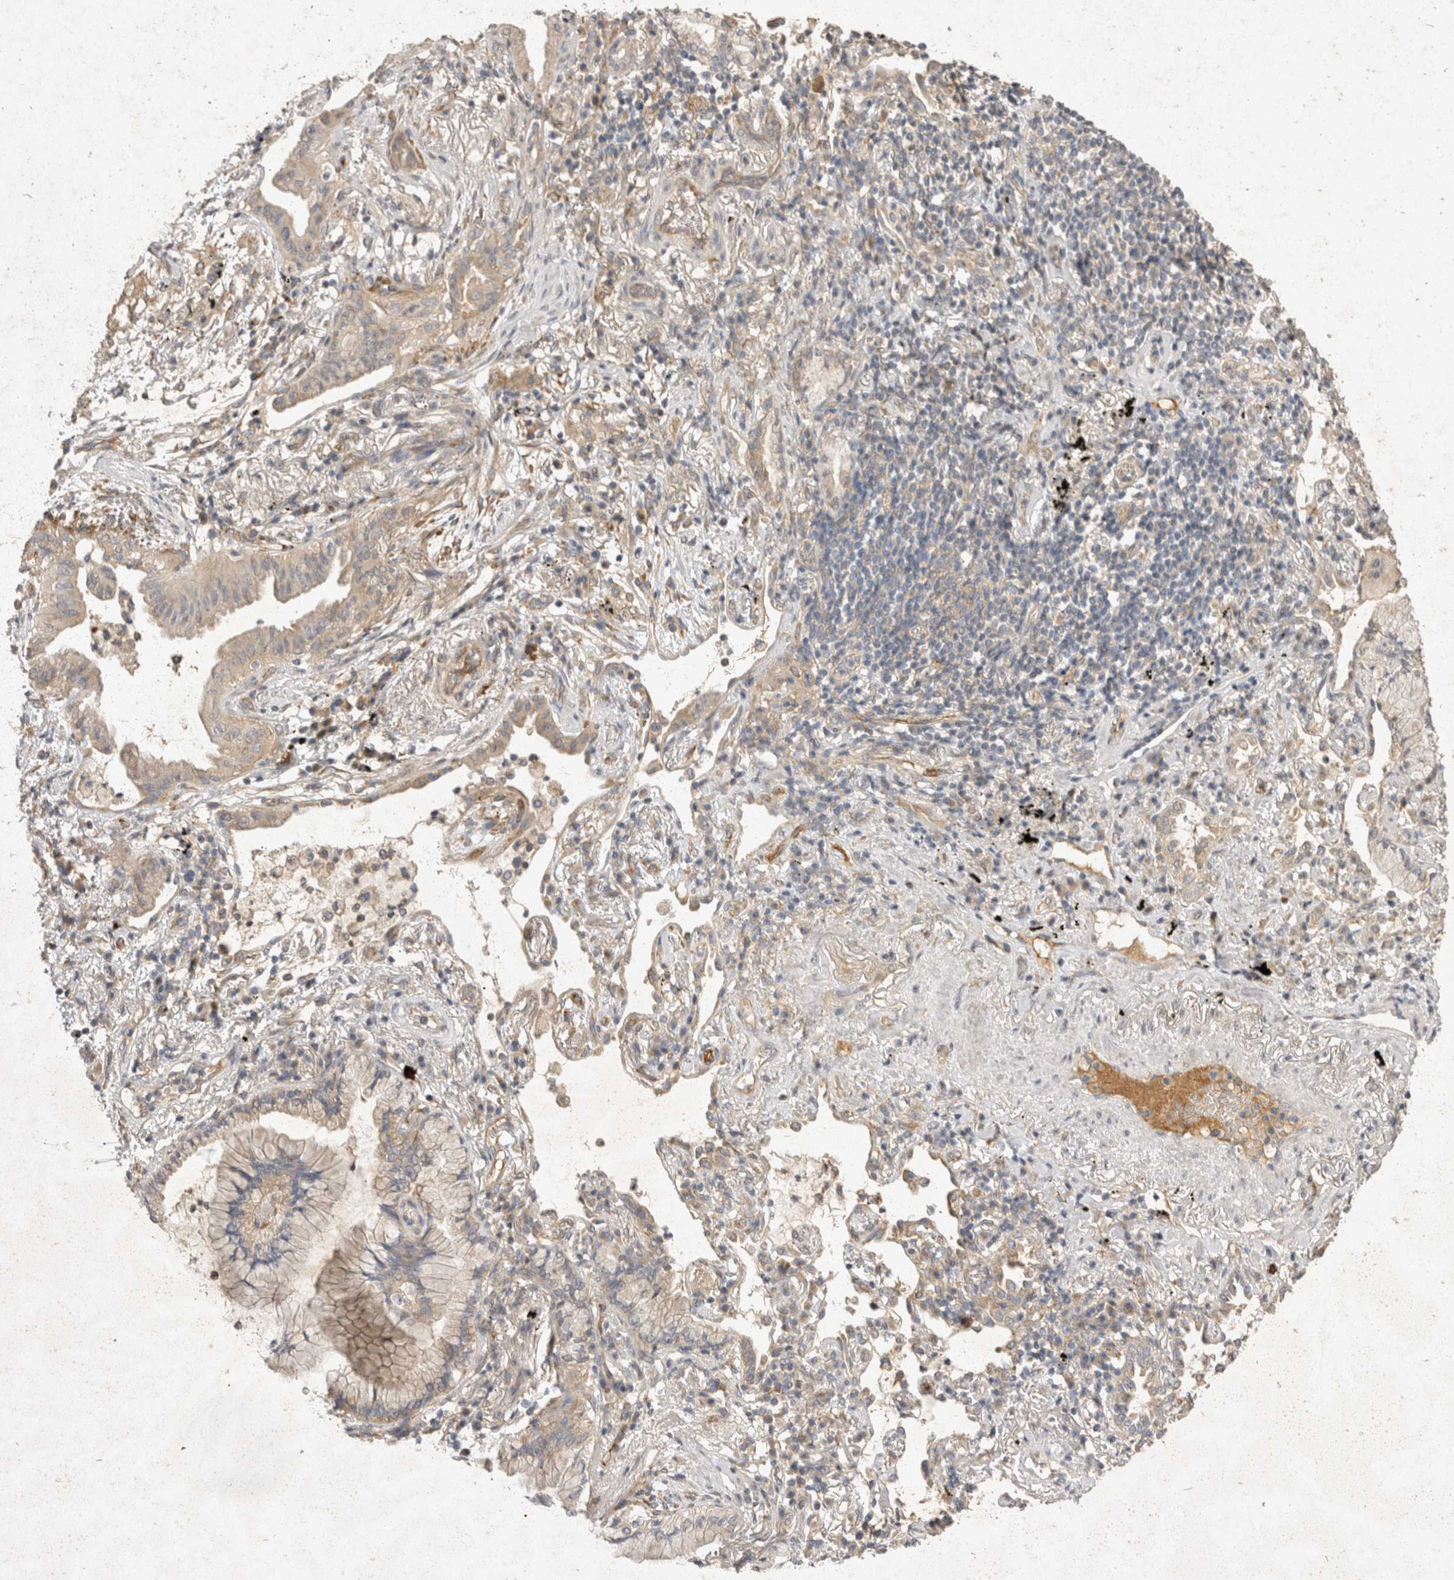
{"staining": {"intensity": "weak", "quantity": ">75%", "location": "cytoplasmic/membranous"}, "tissue": "lung cancer", "cell_type": "Tumor cells", "image_type": "cancer", "snomed": [{"axis": "morphology", "description": "Adenocarcinoma, NOS"}, {"axis": "topography", "description": "Lung"}], "caption": "This is a photomicrograph of immunohistochemistry (IHC) staining of lung cancer (adenocarcinoma), which shows weak staining in the cytoplasmic/membranous of tumor cells.", "gene": "EIF4G3", "patient": {"sex": "female", "age": 70}}